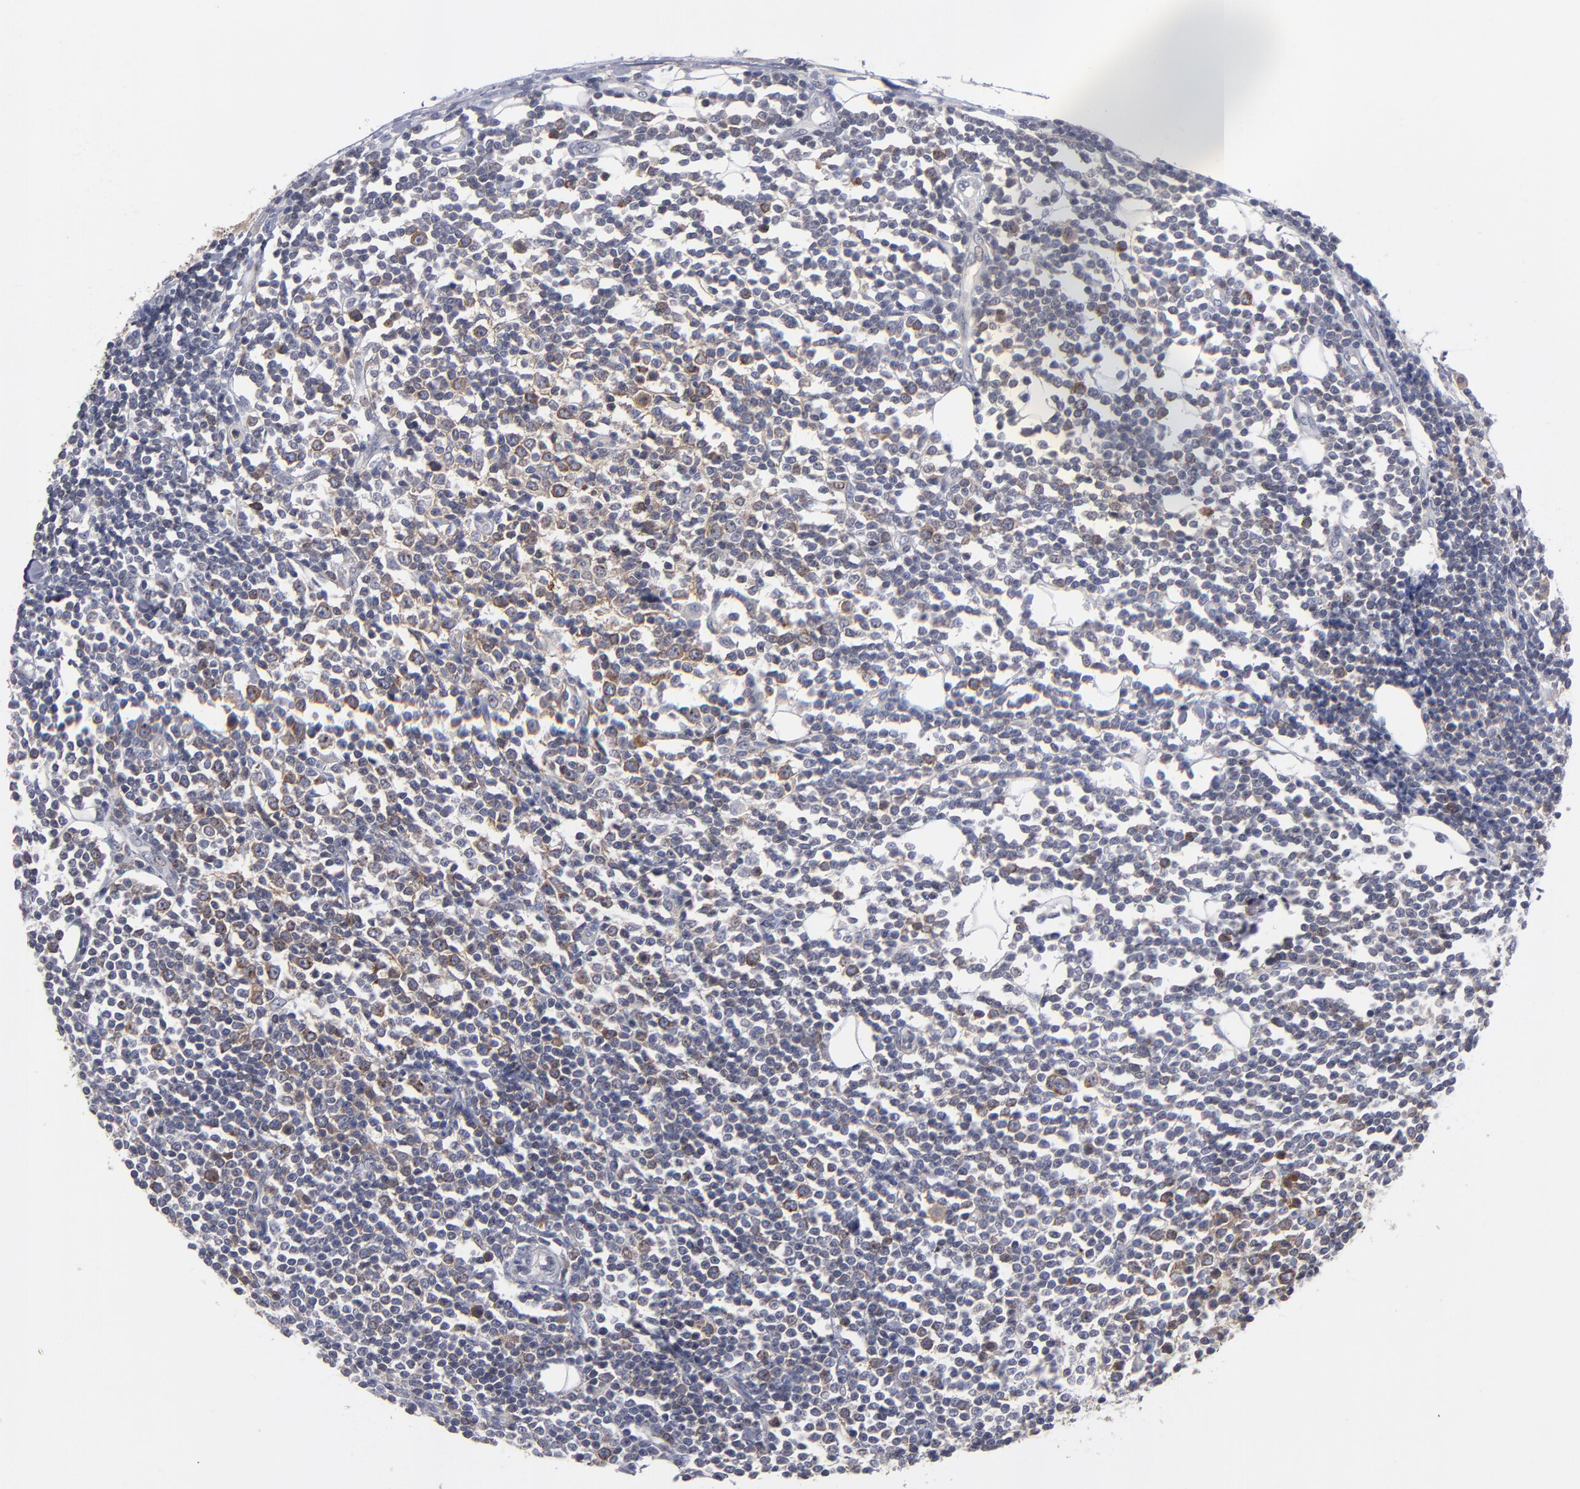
{"staining": {"intensity": "moderate", "quantity": "25%-75%", "location": "cytoplasmic/membranous"}, "tissue": "lymphoma", "cell_type": "Tumor cells", "image_type": "cancer", "snomed": [{"axis": "morphology", "description": "Malignant lymphoma, non-Hodgkin's type, Low grade"}, {"axis": "topography", "description": "Soft tissue"}], "caption": "Lymphoma stained with a brown dye reveals moderate cytoplasmic/membranous positive staining in about 25%-75% of tumor cells.", "gene": "CEP97", "patient": {"sex": "male", "age": 92}}